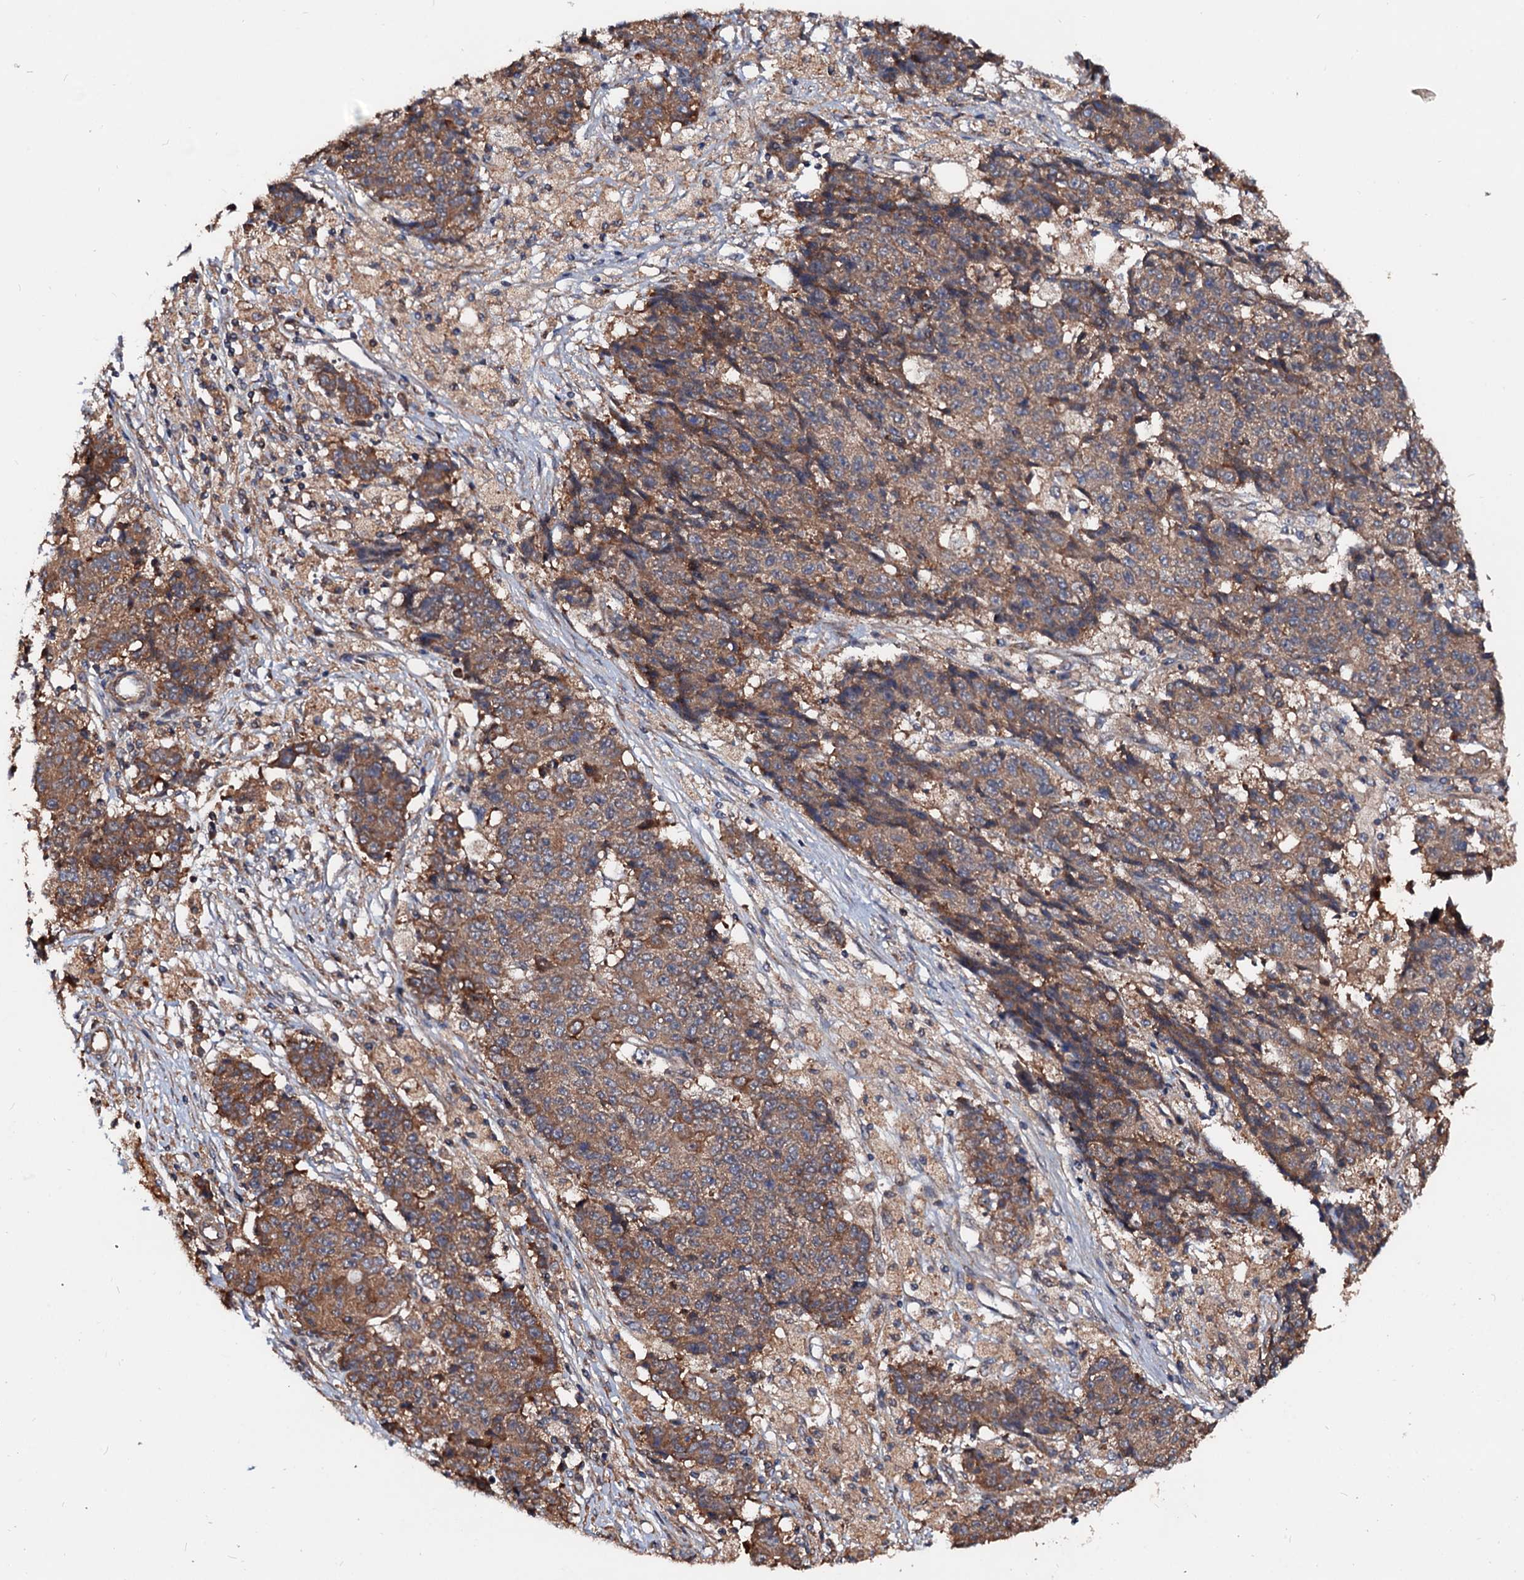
{"staining": {"intensity": "moderate", "quantity": ">75%", "location": "cytoplasmic/membranous"}, "tissue": "ovarian cancer", "cell_type": "Tumor cells", "image_type": "cancer", "snomed": [{"axis": "morphology", "description": "Carcinoma, endometroid"}, {"axis": "topography", "description": "Ovary"}], "caption": "Tumor cells demonstrate moderate cytoplasmic/membranous expression in about >75% of cells in ovarian cancer (endometroid carcinoma).", "gene": "EXTL1", "patient": {"sex": "female", "age": 42}}